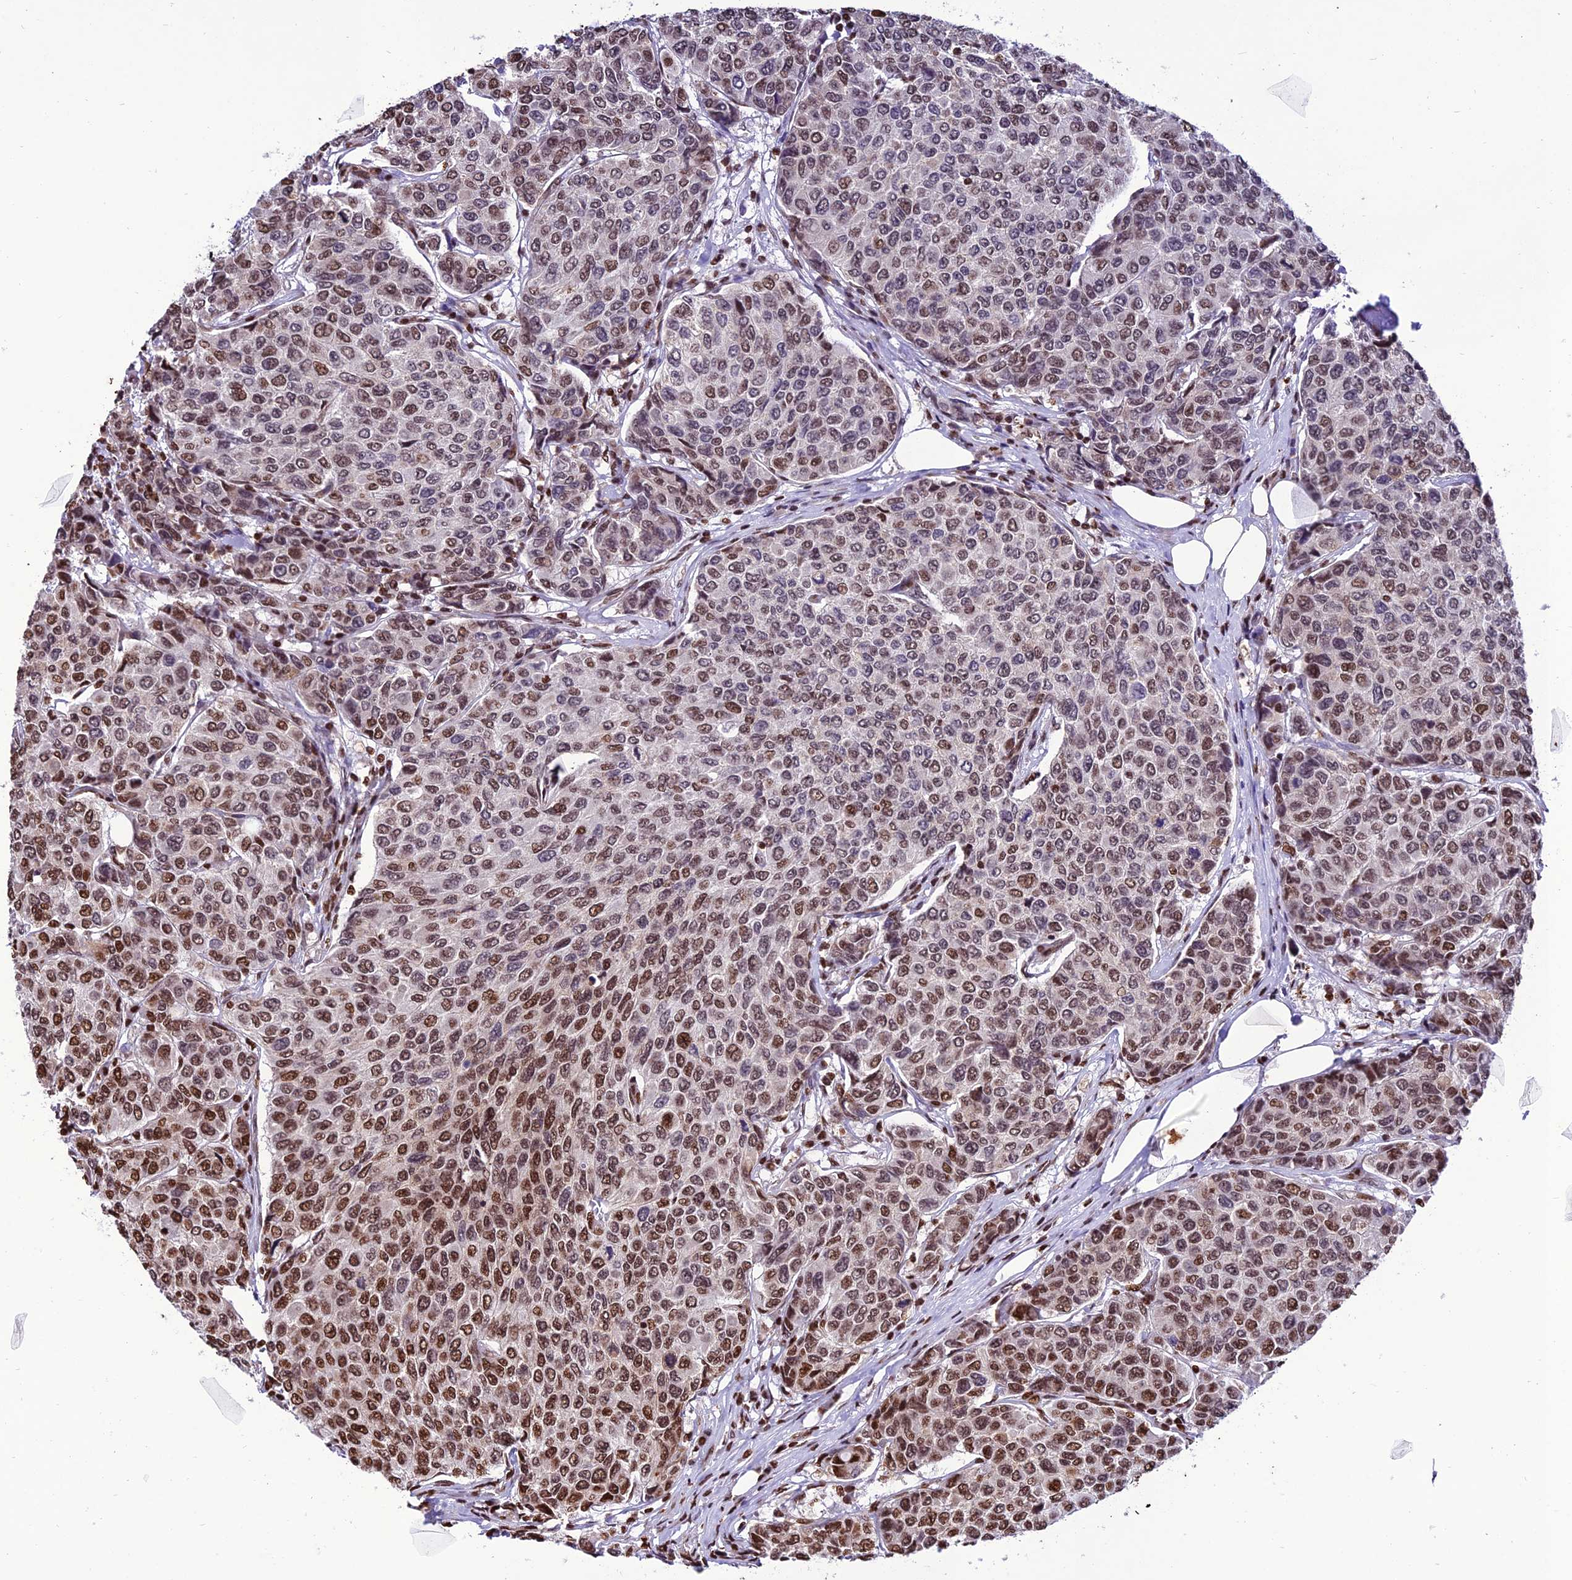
{"staining": {"intensity": "moderate", "quantity": ">75%", "location": "nuclear"}, "tissue": "breast cancer", "cell_type": "Tumor cells", "image_type": "cancer", "snomed": [{"axis": "morphology", "description": "Duct carcinoma"}, {"axis": "topography", "description": "Breast"}], "caption": "An image of breast cancer stained for a protein displays moderate nuclear brown staining in tumor cells.", "gene": "INO80E", "patient": {"sex": "female", "age": 55}}